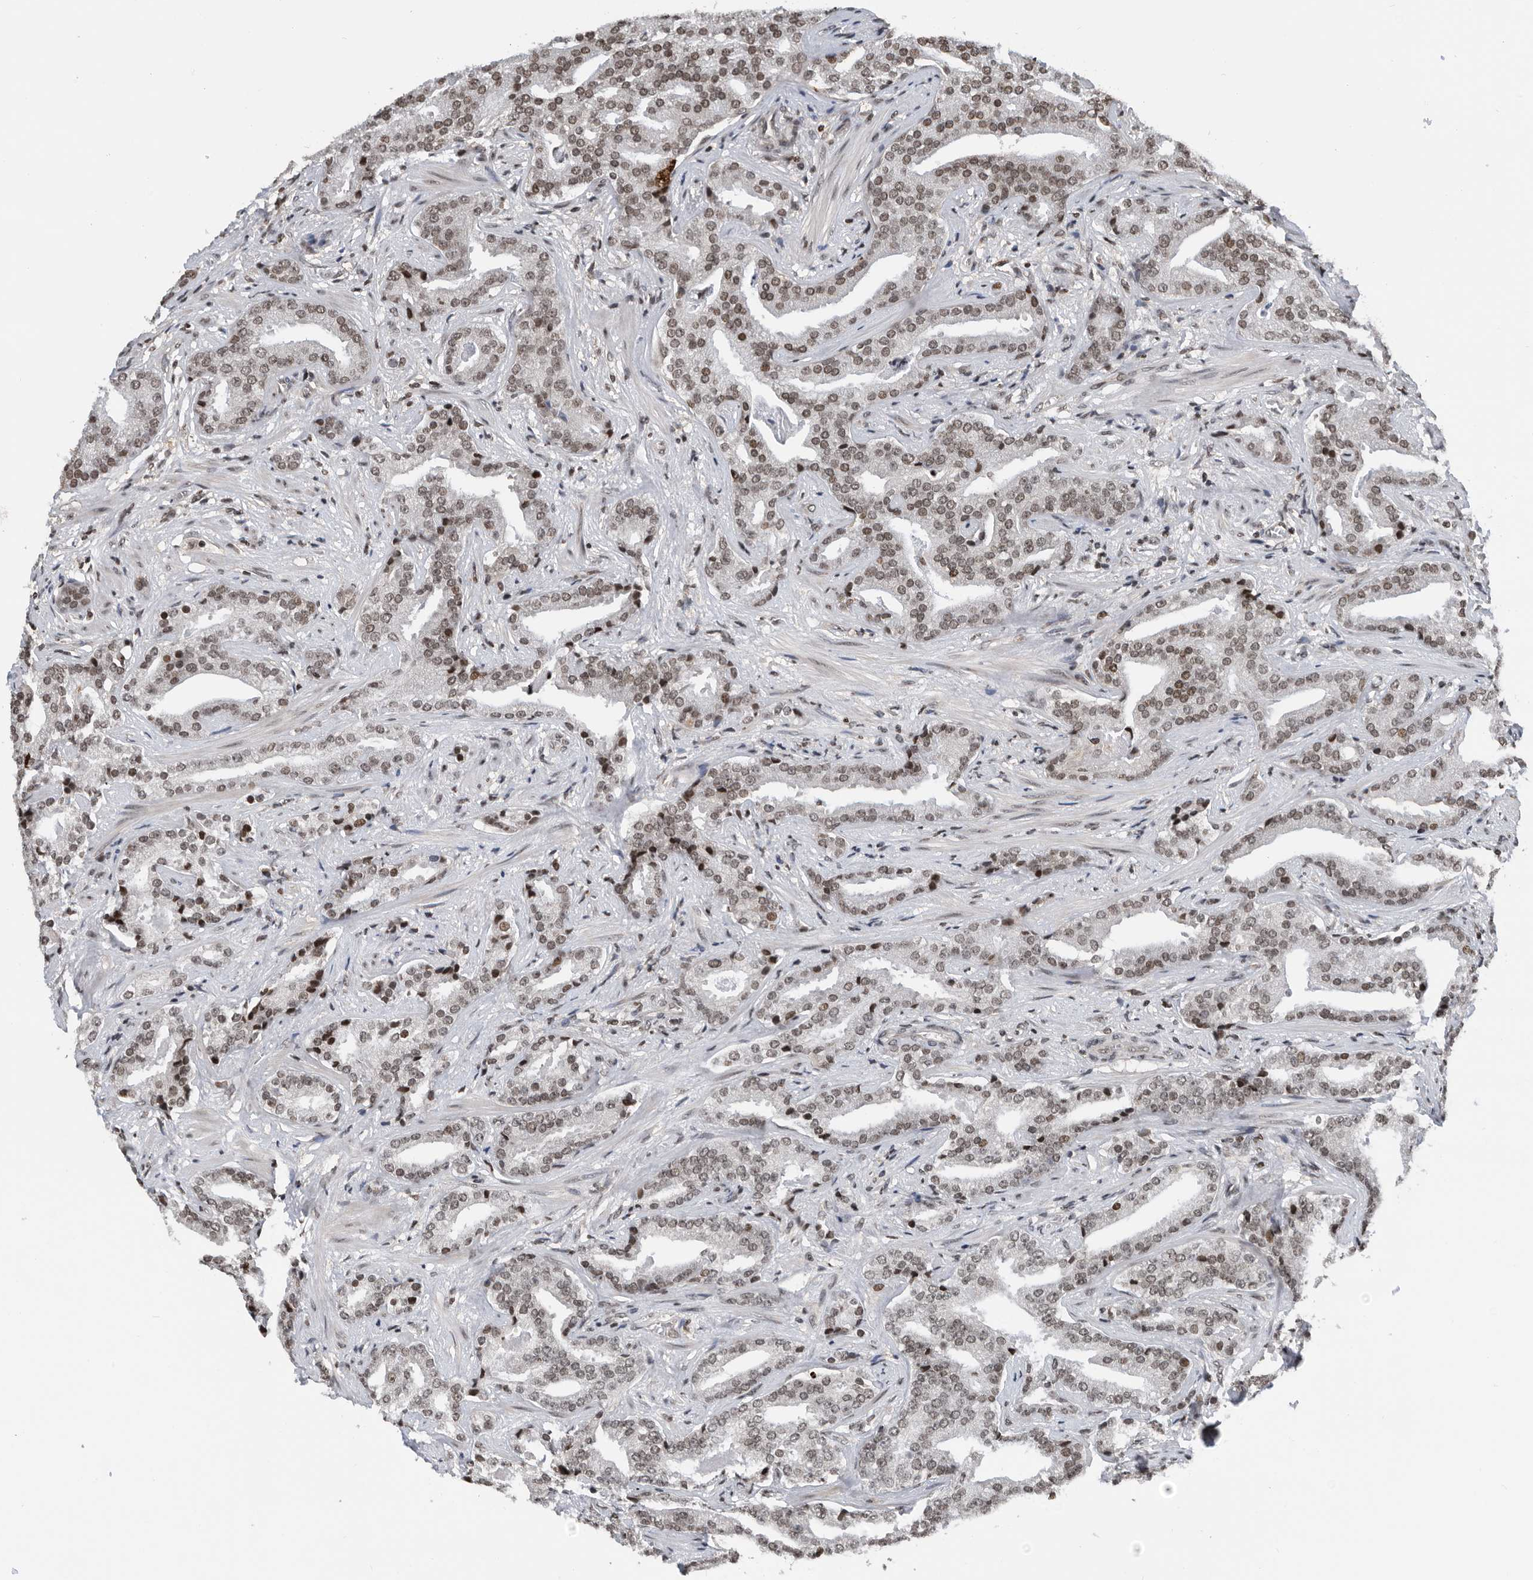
{"staining": {"intensity": "weak", "quantity": ">75%", "location": "nuclear"}, "tissue": "prostate cancer", "cell_type": "Tumor cells", "image_type": "cancer", "snomed": [{"axis": "morphology", "description": "Adenocarcinoma, Low grade"}, {"axis": "topography", "description": "Prostate"}], "caption": "Weak nuclear positivity for a protein is identified in approximately >75% of tumor cells of prostate cancer (adenocarcinoma (low-grade)) using IHC.", "gene": "SNRNP48", "patient": {"sex": "male", "age": 67}}